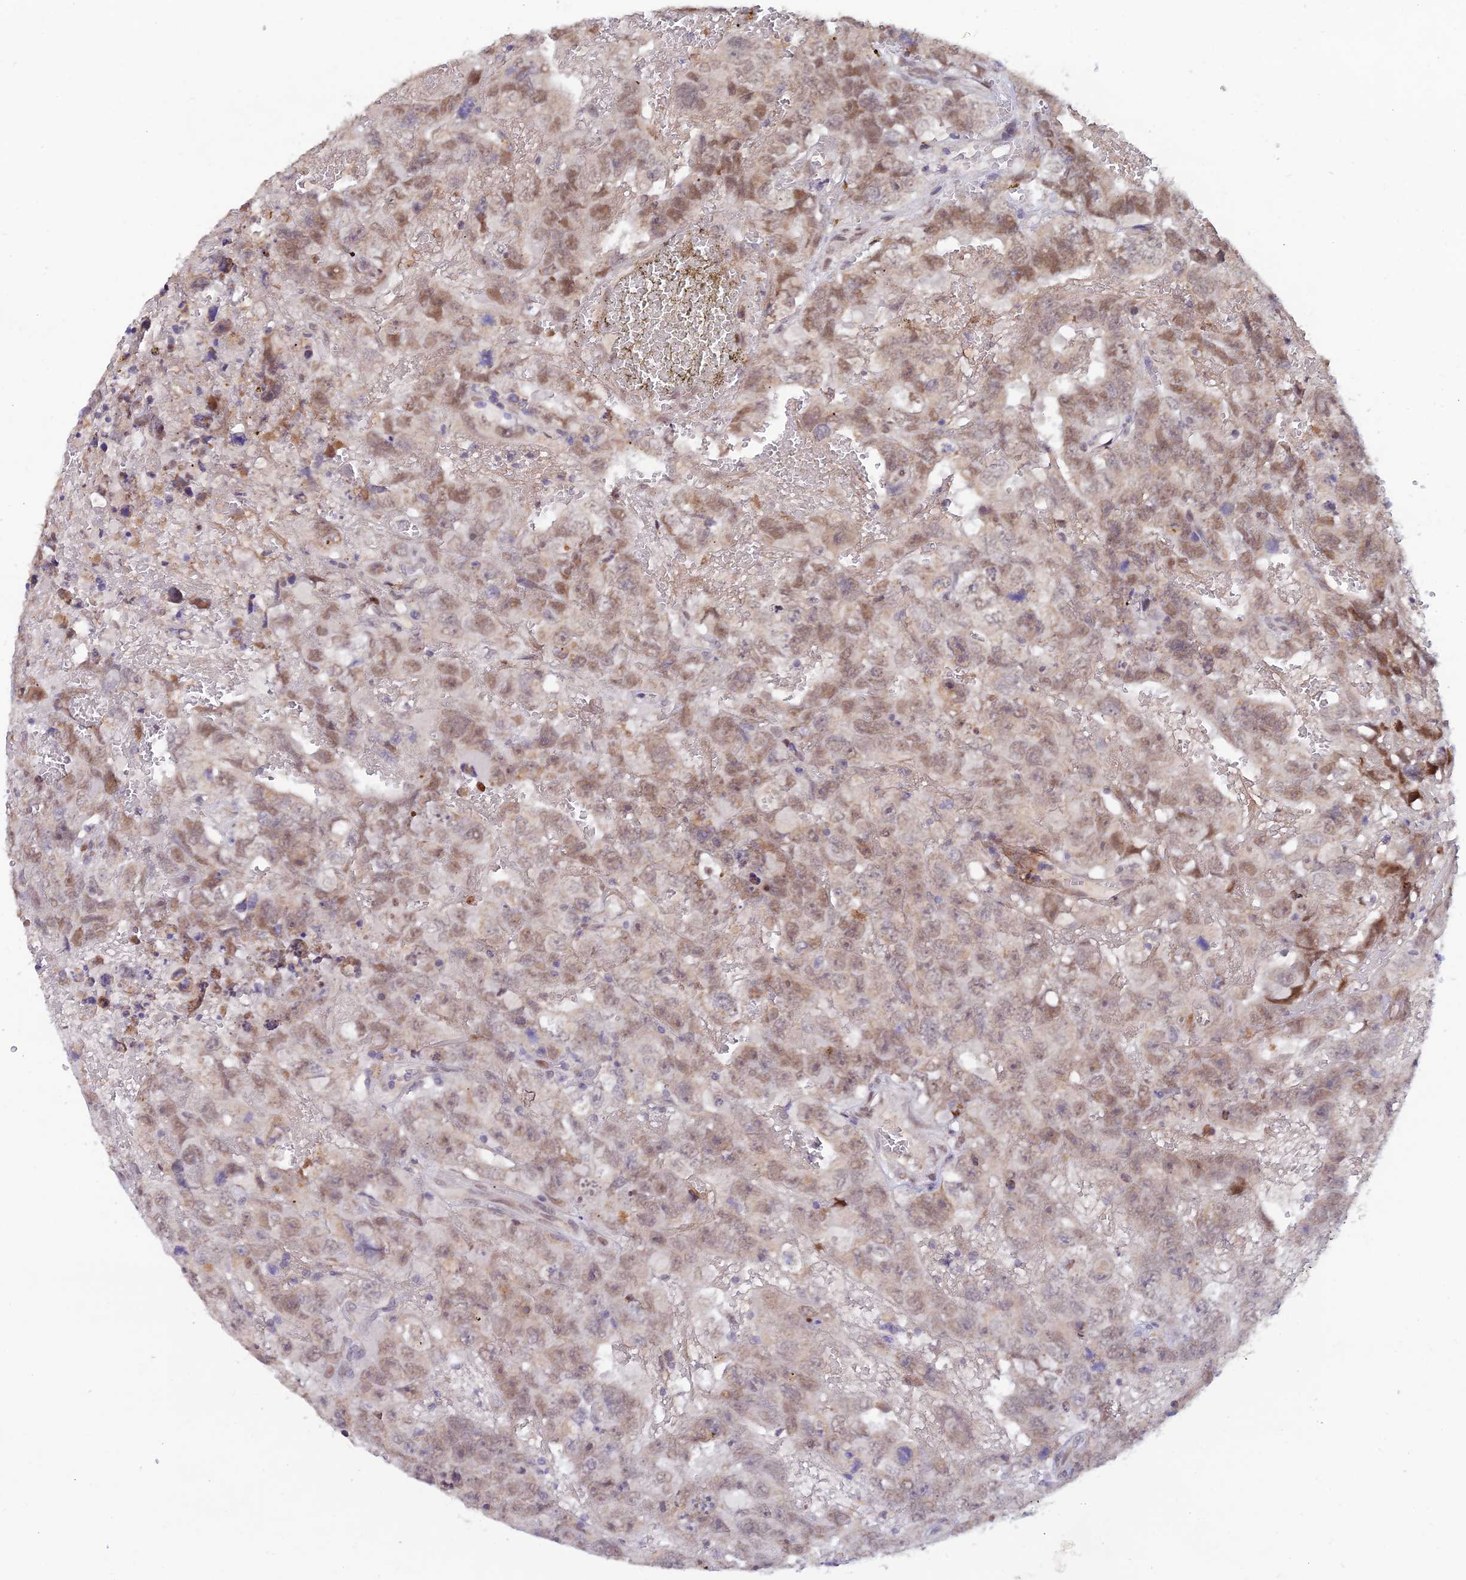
{"staining": {"intensity": "moderate", "quantity": "25%-75%", "location": "nuclear"}, "tissue": "testis cancer", "cell_type": "Tumor cells", "image_type": "cancer", "snomed": [{"axis": "morphology", "description": "Carcinoma, Embryonal, NOS"}, {"axis": "topography", "description": "Testis"}], "caption": "High-power microscopy captured an immunohistochemistry (IHC) micrograph of testis cancer, revealing moderate nuclear staining in about 25%-75% of tumor cells.", "gene": "FASTKD5", "patient": {"sex": "male", "age": 45}}